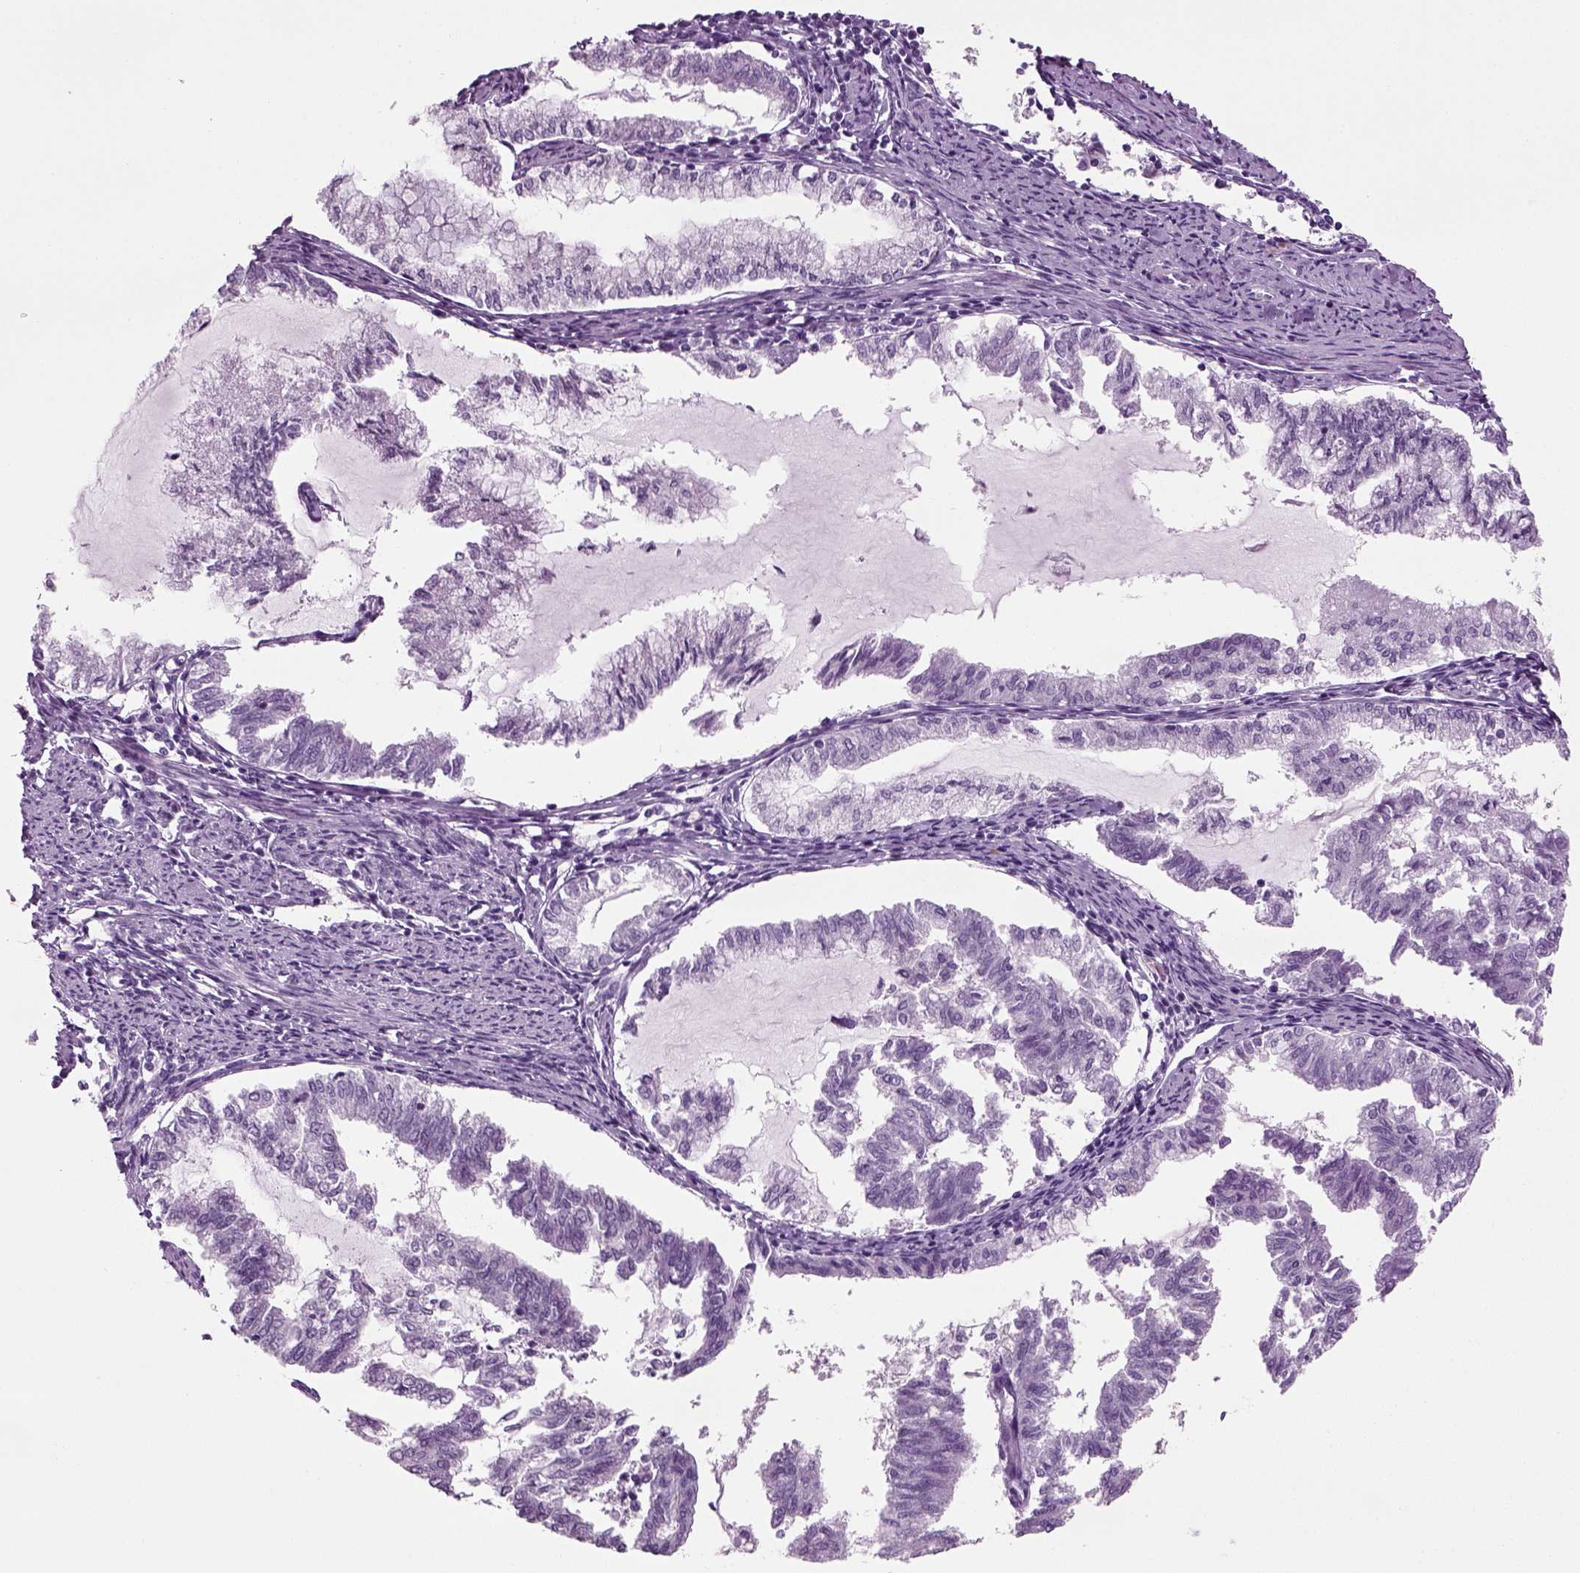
{"staining": {"intensity": "negative", "quantity": "none", "location": "none"}, "tissue": "endometrial cancer", "cell_type": "Tumor cells", "image_type": "cancer", "snomed": [{"axis": "morphology", "description": "Adenocarcinoma, NOS"}, {"axis": "topography", "description": "Endometrium"}], "caption": "Tumor cells are negative for brown protein staining in endometrial cancer (adenocarcinoma). Nuclei are stained in blue.", "gene": "CRABP1", "patient": {"sex": "female", "age": 79}}